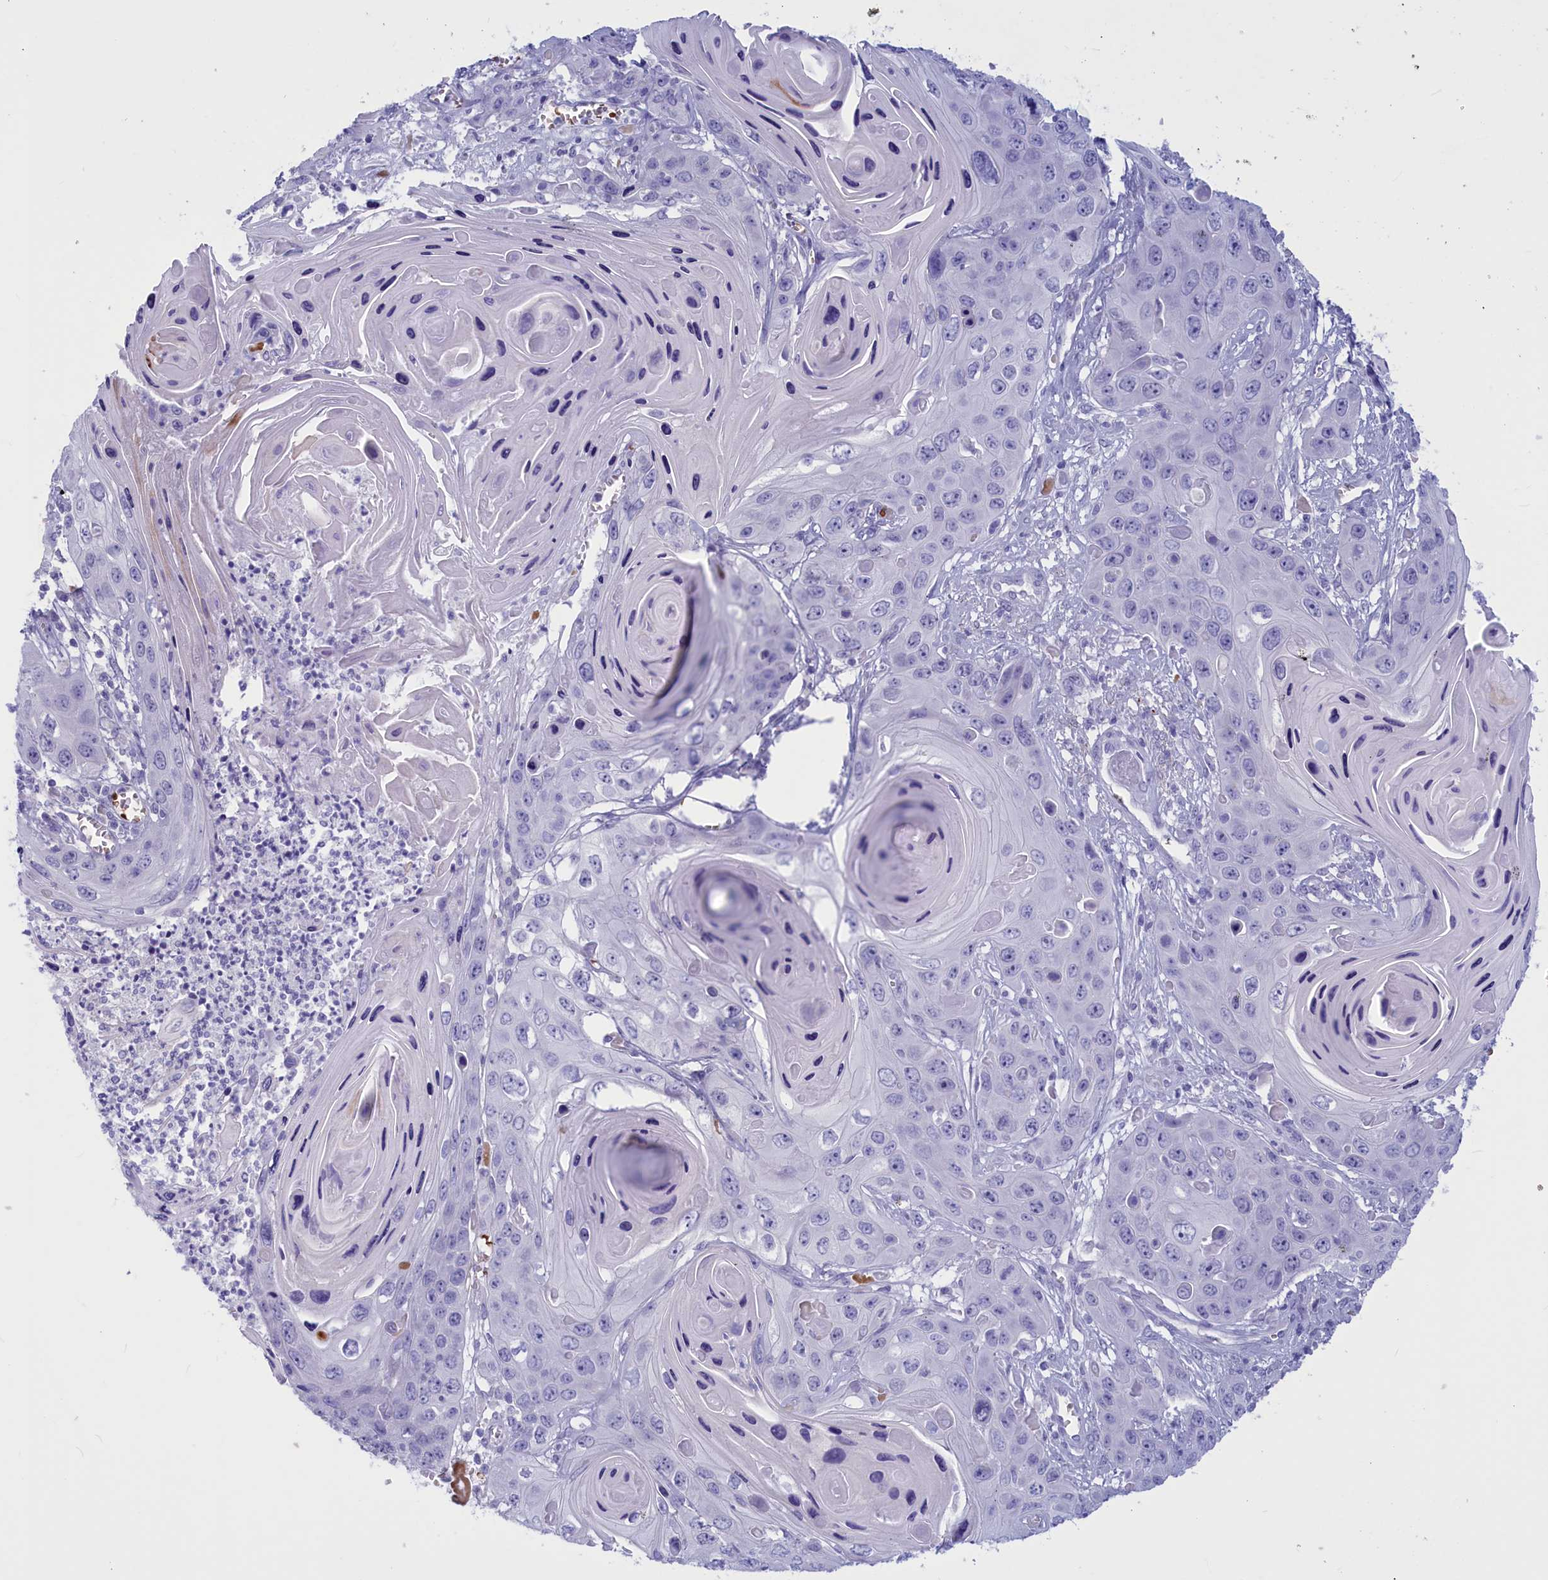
{"staining": {"intensity": "negative", "quantity": "none", "location": "none"}, "tissue": "skin cancer", "cell_type": "Tumor cells", "image_type": "cancer", "snomed": [{"axis": "morphology", "description": "Squamous cell carcinoma, NOS"}, {"axis": "topography", "description": "Skin"}], "caption": "This is a micrograph of IHC staining of skin squamous cell carcinoma, which shows no positivity in tumor cells.", "gene": "GAPDHS", "patient": {"sex": "male", "age": 55}}